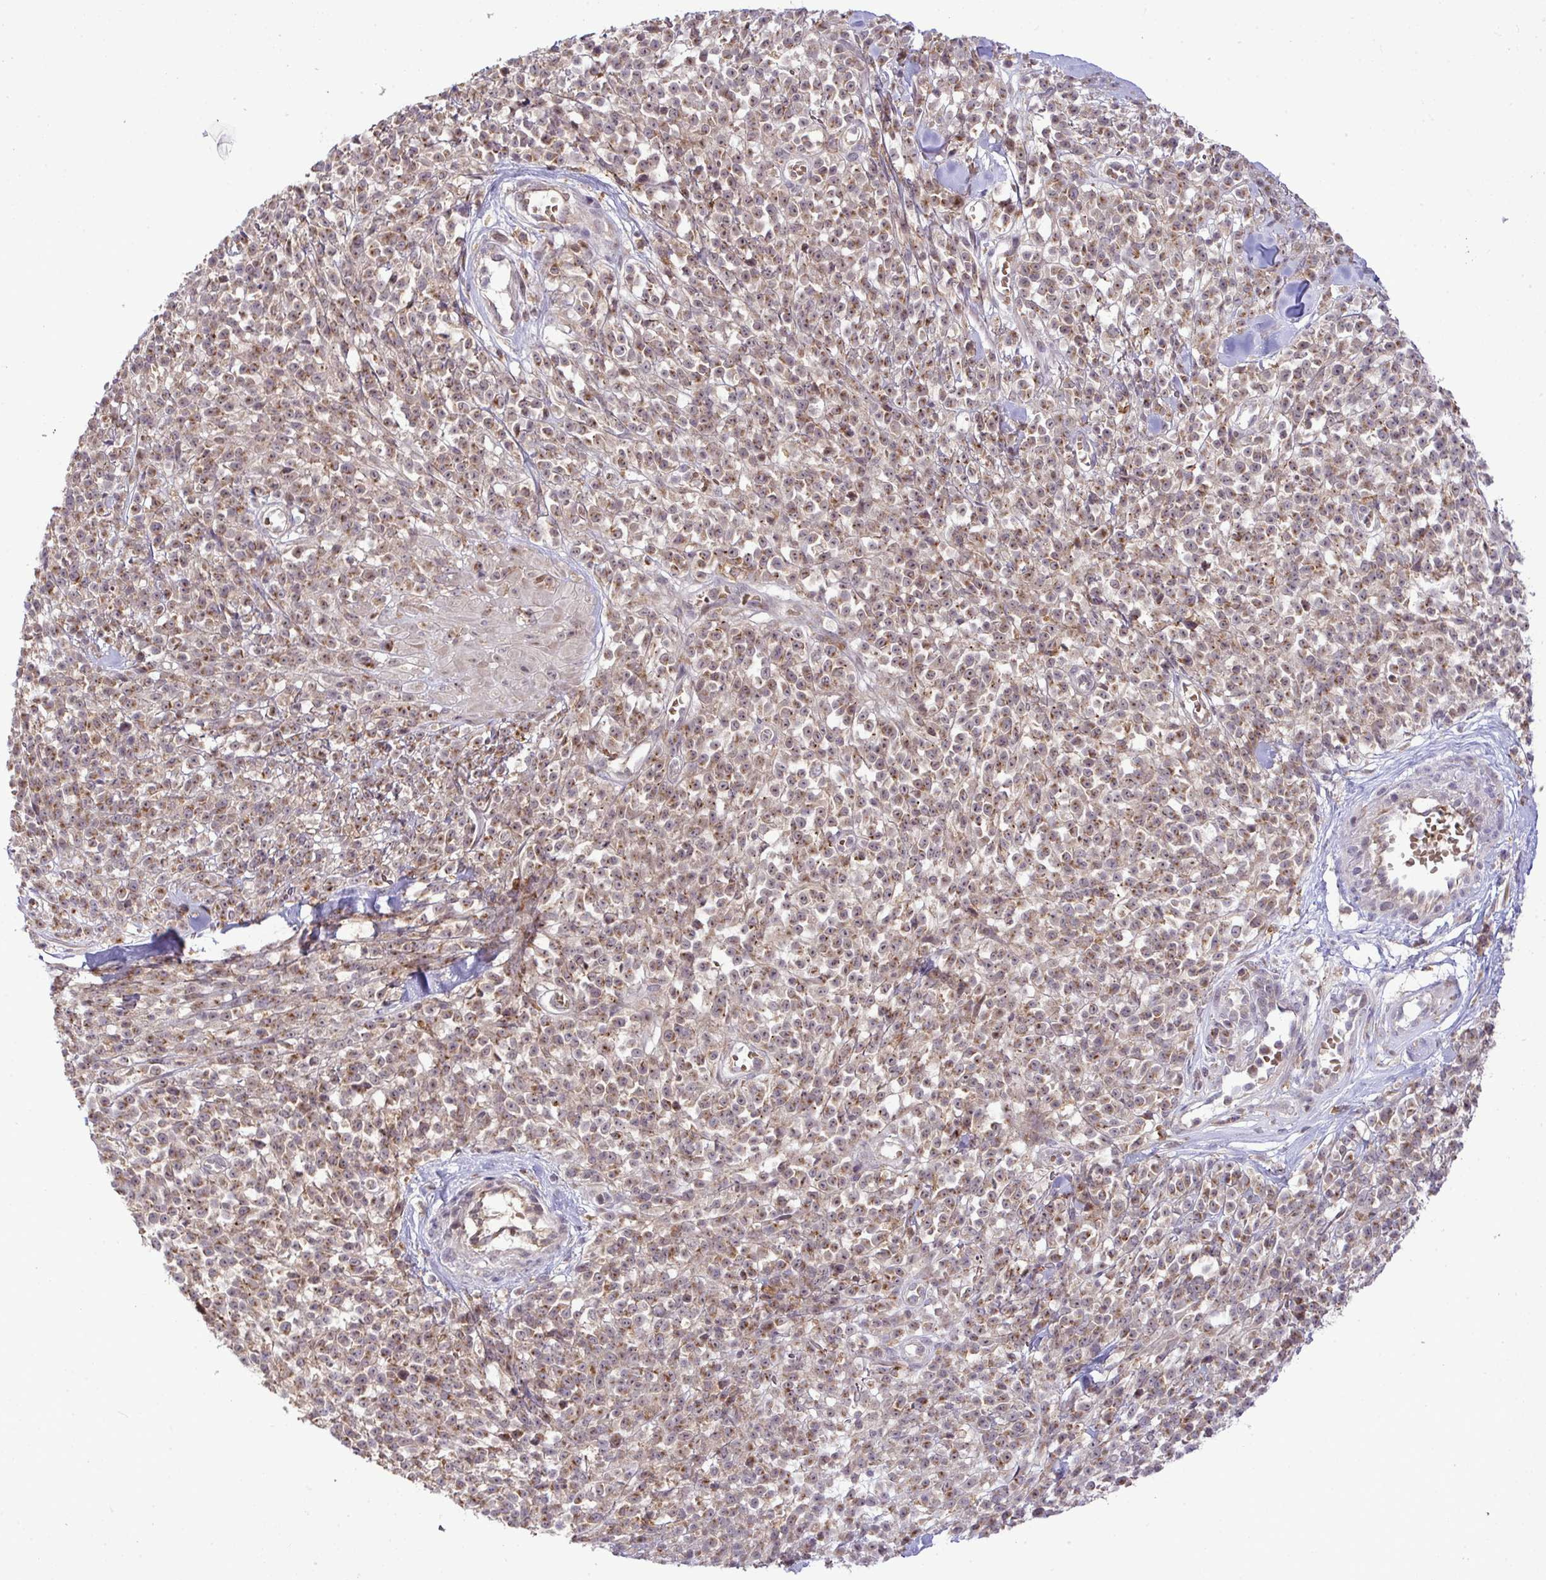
{"staining": {"intensity": "moderate", "quantity": ">75%", "location": "cytoplasmic/membranous,nuclear"}, "tissue": "melanoma", "cell_type": "Tumor cells", "image_type": "cancer", "snomed": [{"axis": "morphology", "description": "Malignant melanoma, NOS"}, {"axis": "topography", "description": "Skin"}, {"axis": "topography", "description": "Skin of trunk"}], "caption": "High-magnification brightfield microscopy of melanoma stained with DAB (3,3'-diaminobenzidine) (brown) and counterstained with hematoxylin (blue). tumor cells exhibit moderate cytoplasmic/membranous and nuclear expression is seen in about>75% of cells.", "gene": "SLC9A6", "patient": {"sex": "male", "age": 74}}